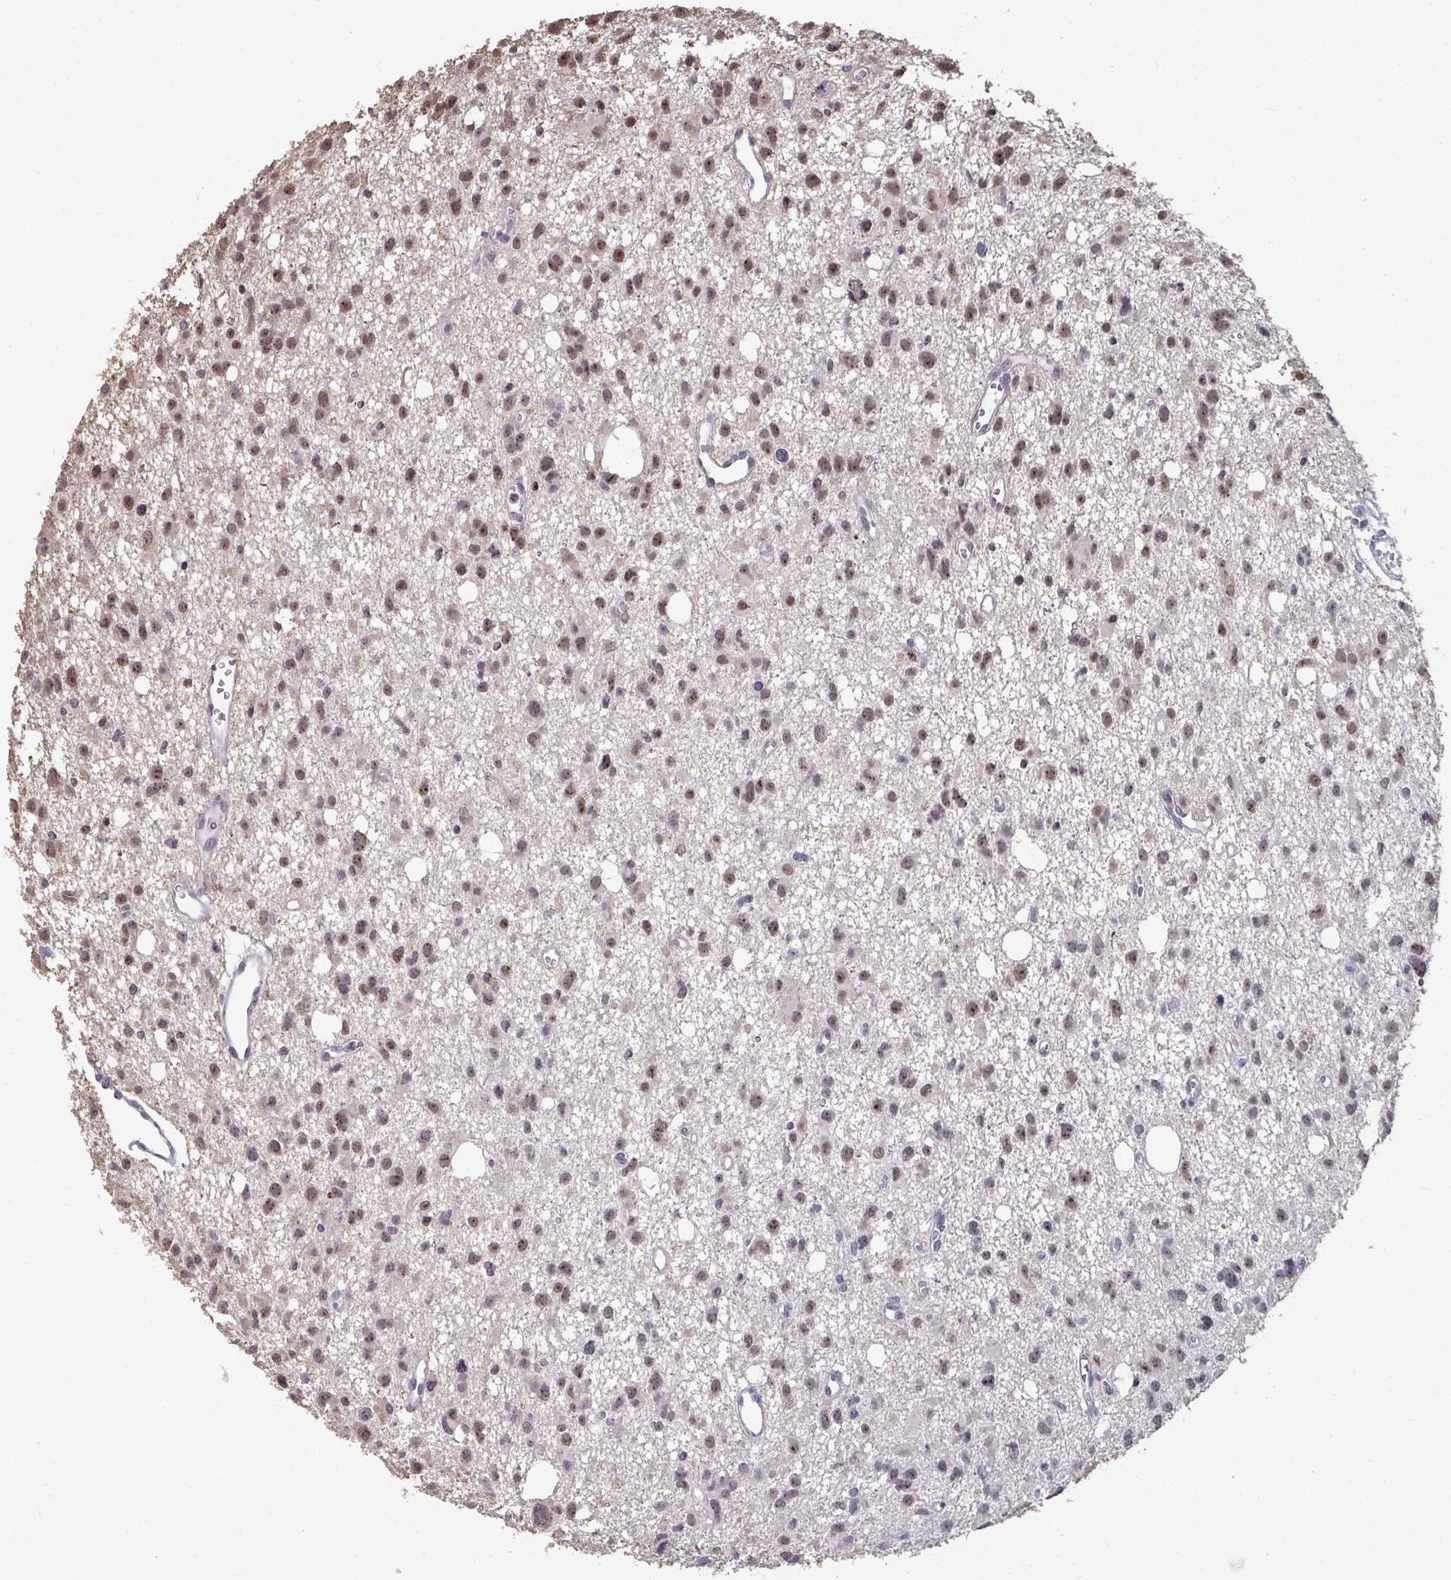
{"staining": {"intensity": "moderate", "quantity": ">75%", "location": "nuclear"}, "tissue": "glioma", "cell_type": "Tumor cells", "image_type": "cancer", "snomed": [{"axis": "morphology", "description": "Glioma, malignant, High grade"}, {"axis": "topography", "description": "Brain"}], "caption": "Brown immunohistochemical staining in glioma reveals moderate nuclear expression in about >75% of tumor cells.", "gene": "SENP3", "patient": {"sex": "male", "age": 23}}